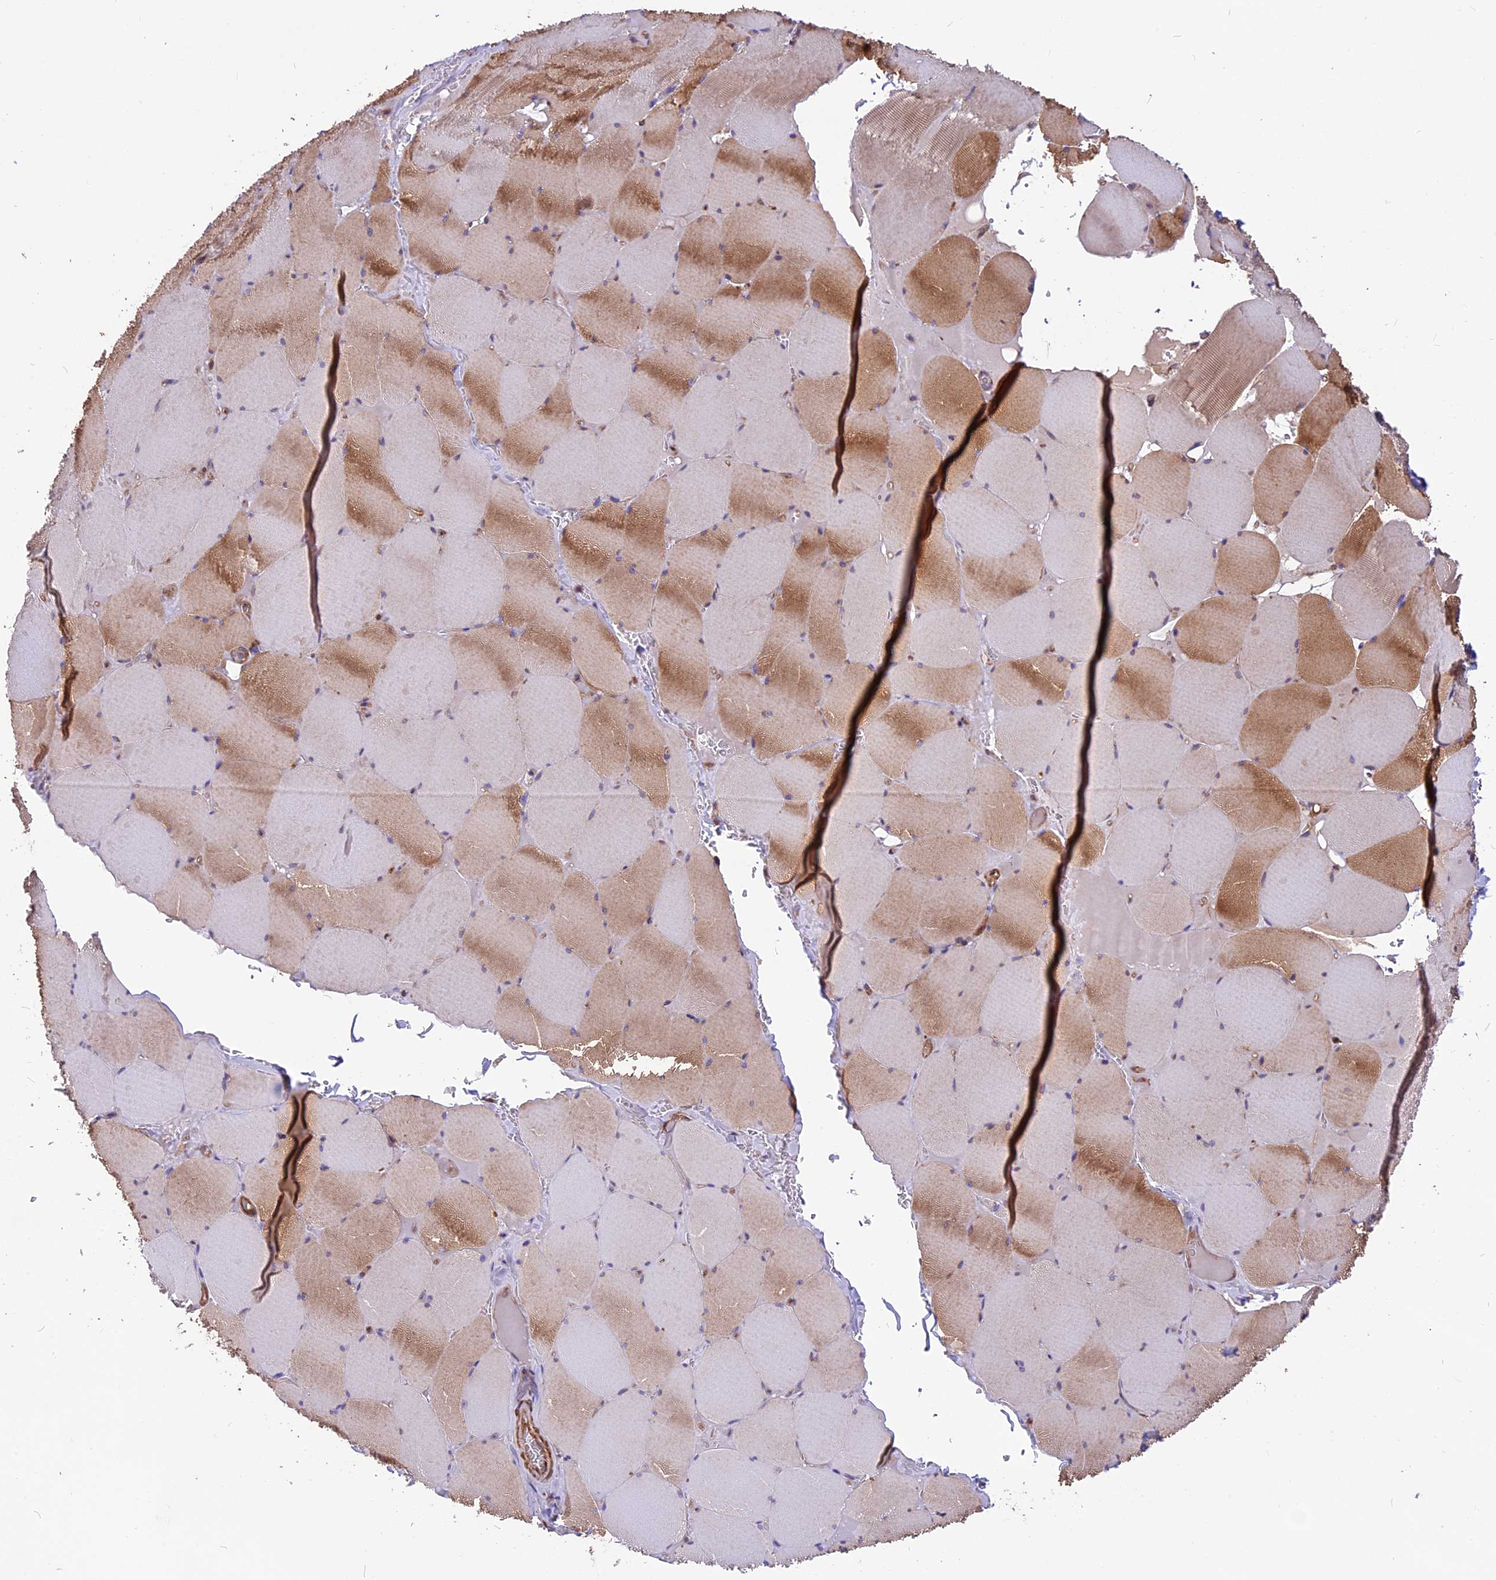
{"staining": {"intensity": "moderate", "quantity": "25%-75%", "location": "cytoplasmic/membranous"}, "tissue": "skeletal muscle", "cell_type": "Myocytes", "image_type": "normal", "snomed": [{"axis": "morphology", "description": "Normal tissue, NOS"}, {"axis": "topography", "description": "Skeletal muscle"}, {"axis": "topography", "description": "Head-Neck"}], "caption": "Unremarkable skeletal muscle displays moderate cytoplasmic/membranous staining in about 25%-75% of myocytes The protein is shown in brown color, while the nuclei are stained blue..", "gene": "ANO3", "patient": {"sex": "male", "age": 66}}